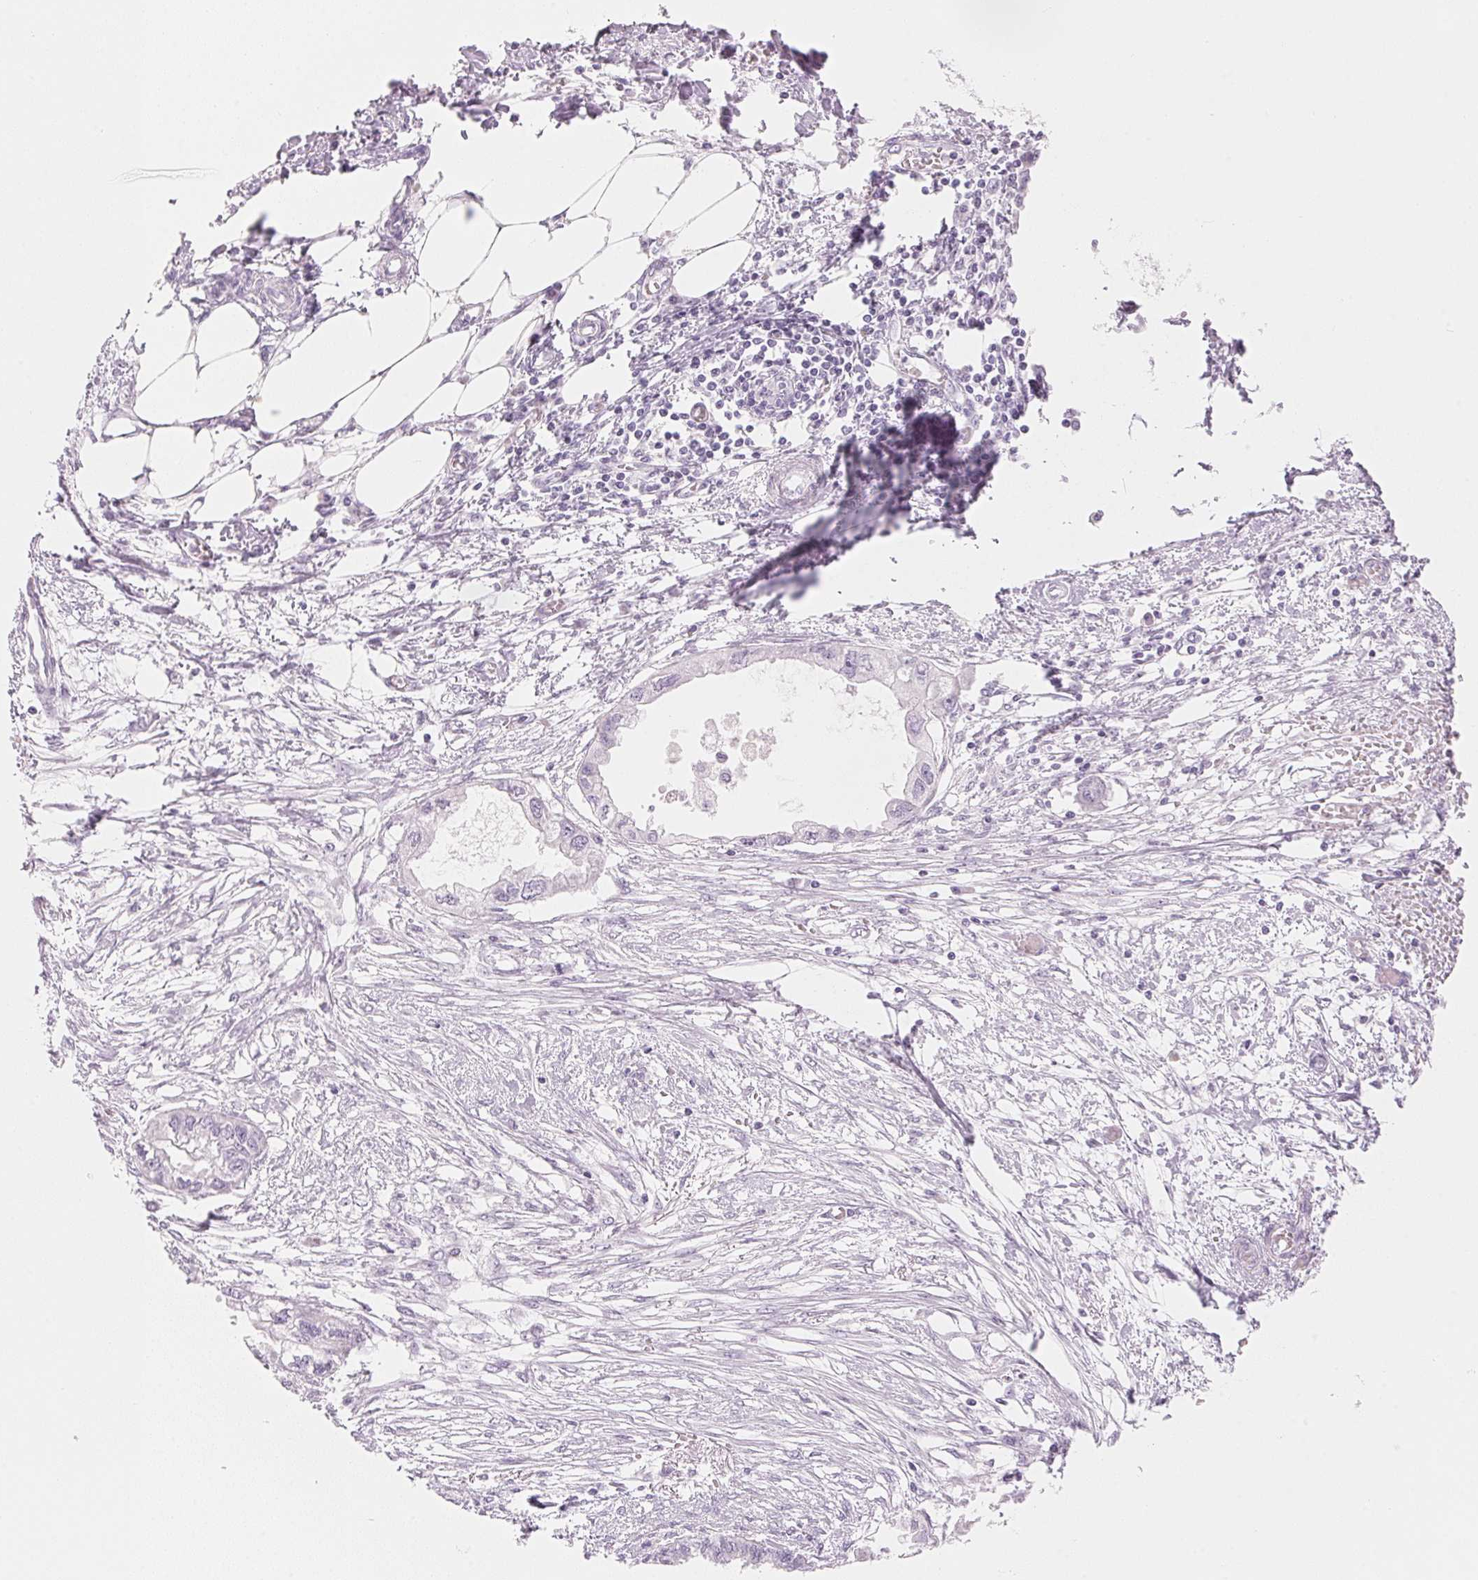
{"staining": {"intensity": "negative", "quantity": "none", "location": "none"}, "tissue": "endometrial cancer", "cell_type": "Tumor cells", "image_type": "cancer", "snomed": [{"axis": "morphology", "description": "Adenocarcinoma, NOS"}, {"axis": "morphology", "description": "Adenocarcinoma, metastatic, NOS"}, {"axis": "topography", "description": "Adipose tissue"}, {"axis": "topography", "description": "Endometrium"}], "caption": "Protein analysis of endometrial cancer demonstrates no significant staining in tumor cells. Brightfield microscopy of immunohistochemistry (IHC) stained with DAB (3,3'-diaminobenzidine) (brown) and hematoxylin (blue), captured at high magnification.", "gene": "HOXB13", "patient": {"sex": "female", "age": 67}}